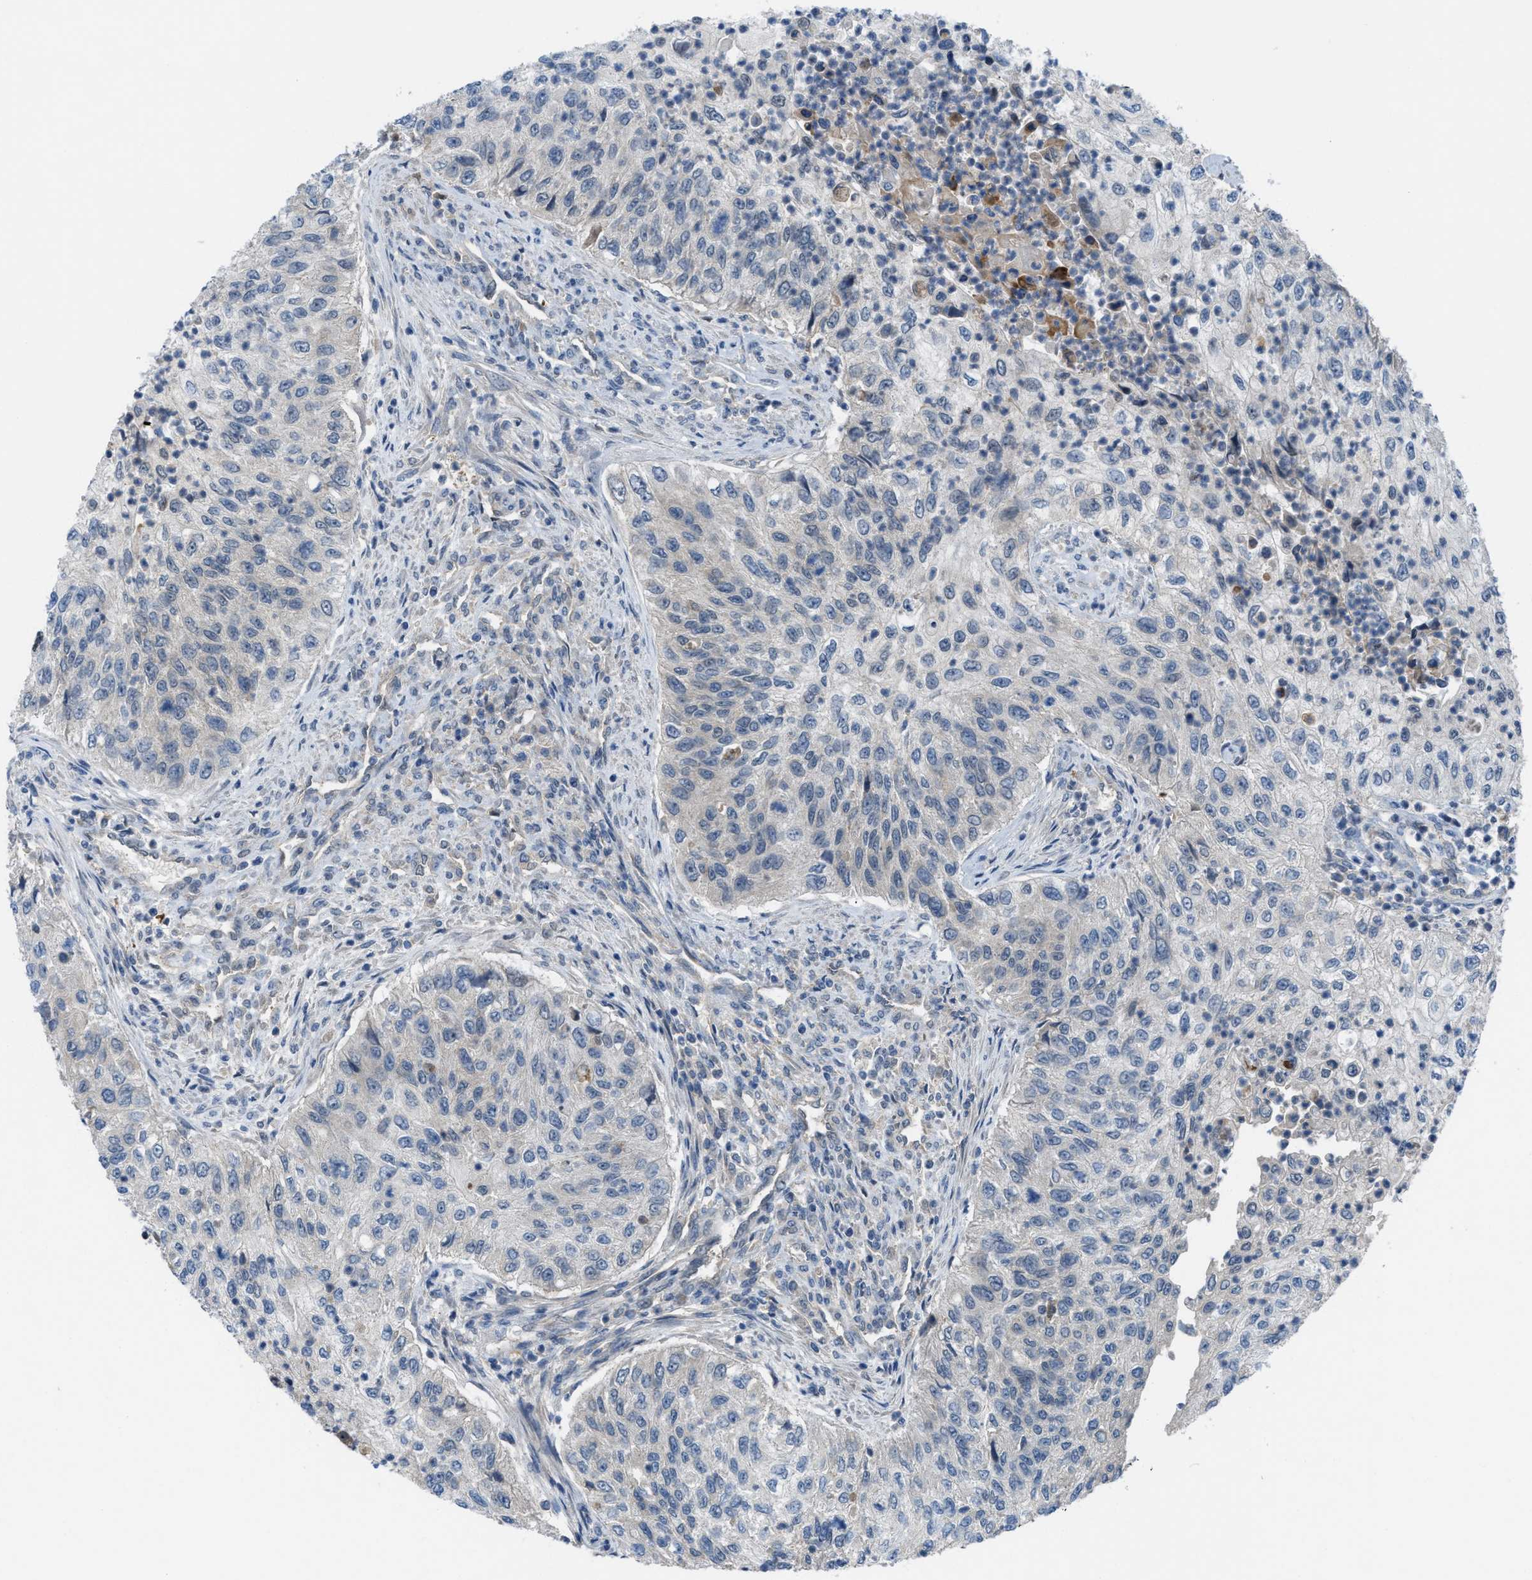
{"staining": {"intensity": "negative", "quantity": "none", "location": "none"}, "tissue": "urothelial cancer", "cell_type": "Tumor cells", "image_type": "cancer", "snomed": [{"axis": "morphology", "description": "Urothelial carcinoma, High grade"}, {"axis": "topography", "description": "Urinary bladder"}], "caption": "High-grade urothelial carcinoma stained for a protein using IHC shows no staining tumor cells.", "gene": "BAZ2B", "patient": {"sex": "female", "age": 60}}